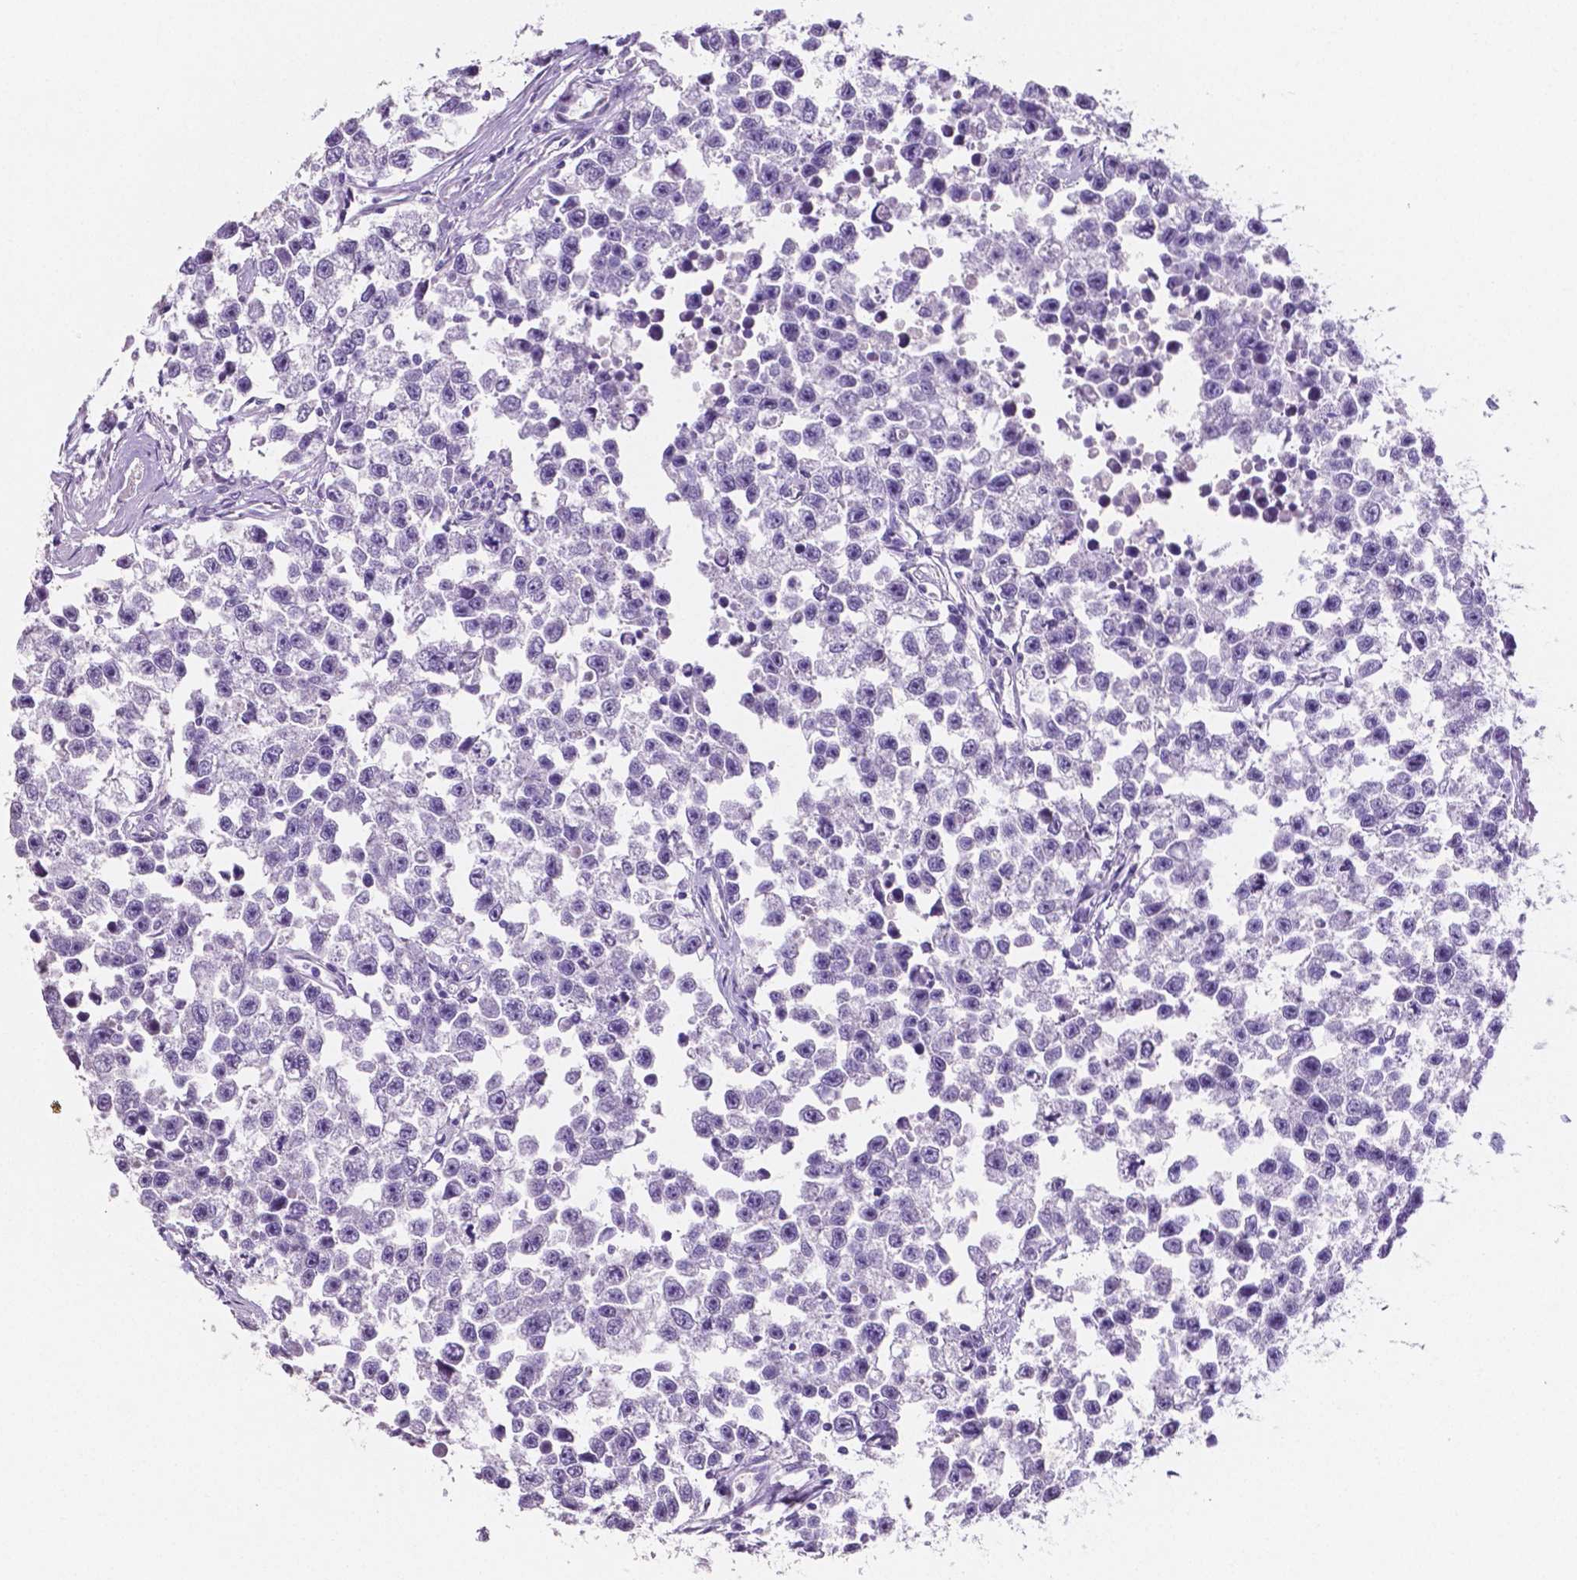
{"staining": {"intensity": "negative", "quantity": "none", "location": "none"}, "tissue": "testis cancer", "cell_type": "Tumor cells", "image_type": "cancer", "snomed": [{"axis": "morphology", "description": "Seminoma, NOS"}, {"axis": "topography", "description": "Testis"}], "caption": "This is an IHC histopathology image of seminoma (testis). There is no positivity in tumor cells.", "gene": "SLC22A2", "patient": {"sex": "male", "age": 26}}